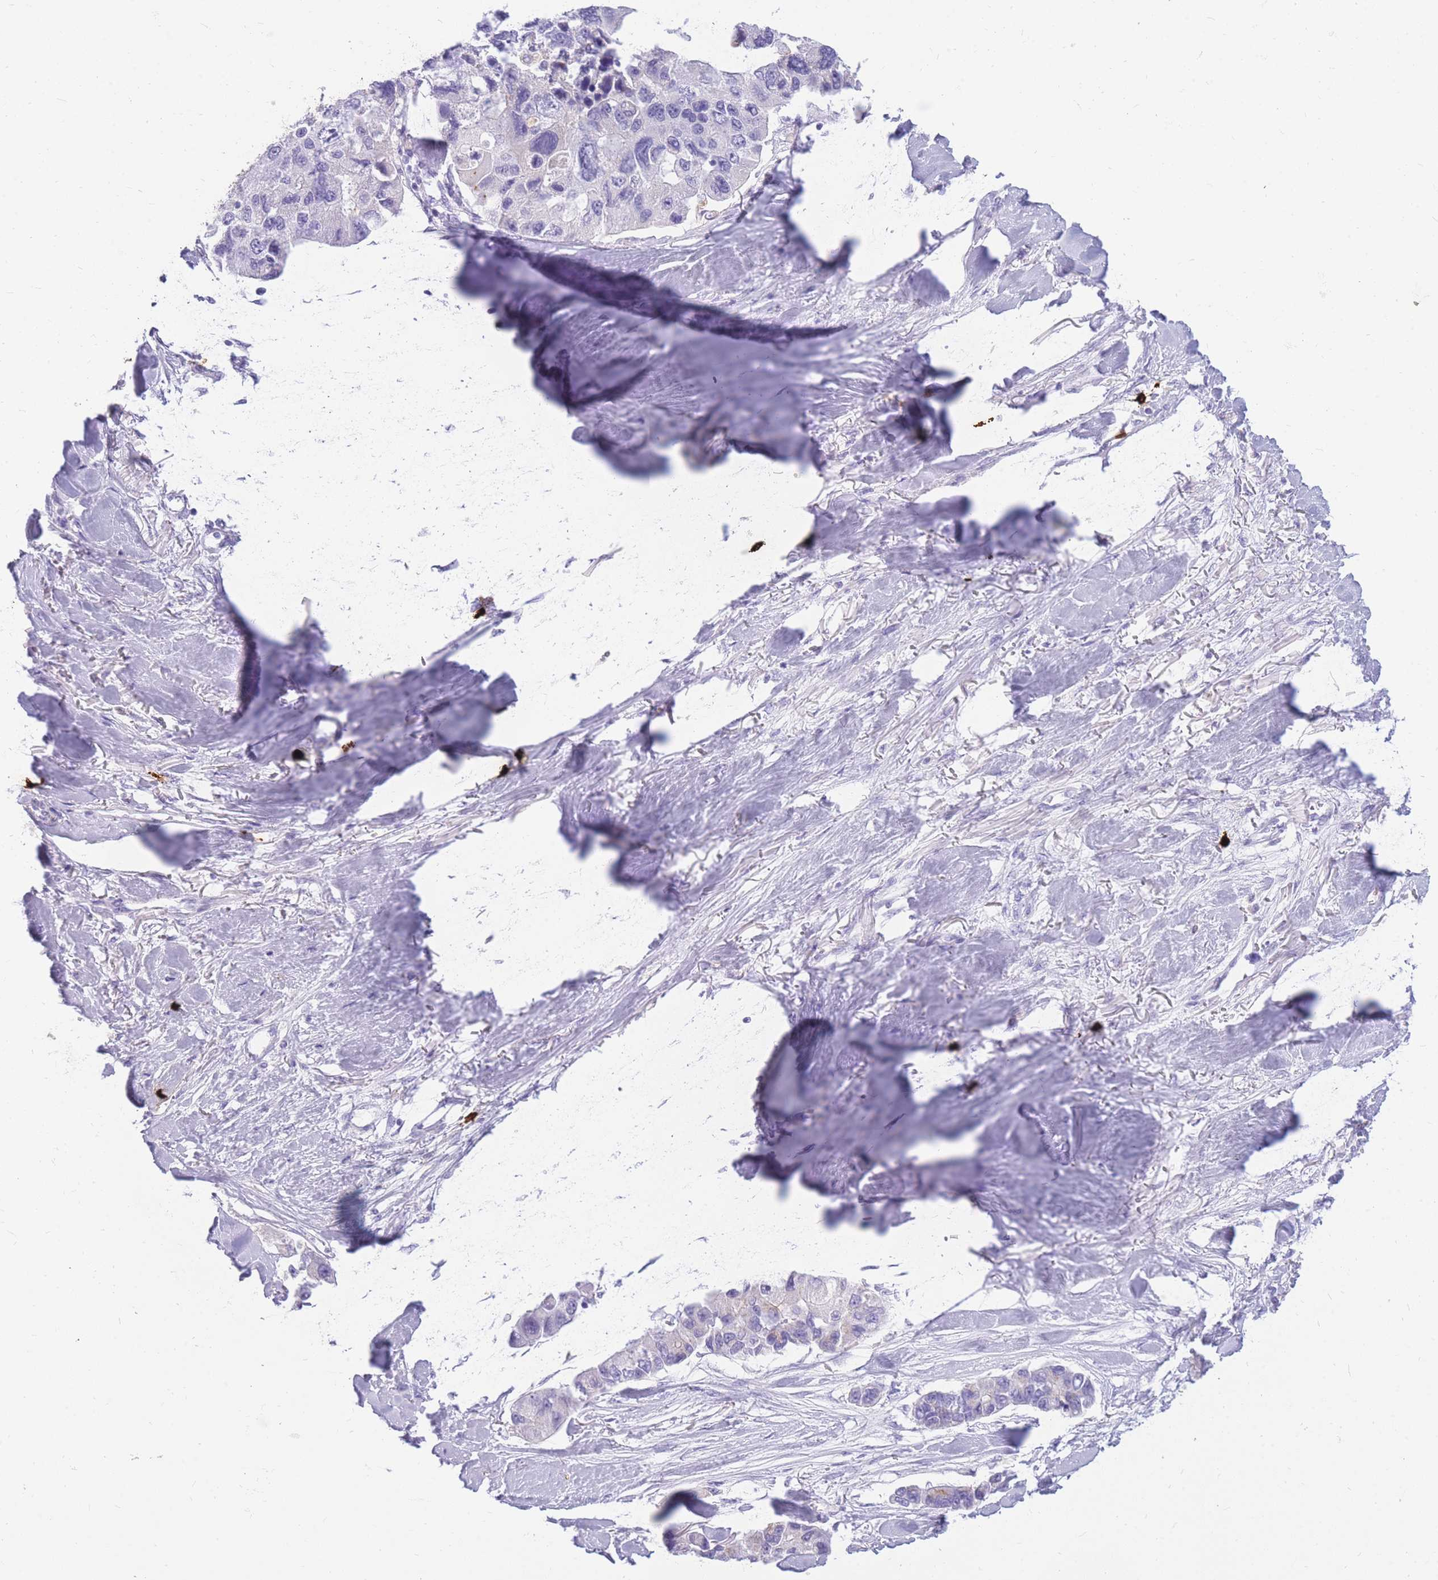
{"staining": {"intensity": "negative", "quantity": "none", "location": "none"}, "tissue": "lung cancer", "cell_type": "Tumor cells", "image_type": "cancer", "snomed": [{"axis": "morphology", "description": "Adenocarcinoma, NOS"}, {"axis": "topography", "description": "Lung"}], "caption": "High power microscopy photomicrograph of an IHC histopathology image of lung cancer (adenocarcinoma), revealing no significant expression in tumor cells. The staining was performed using DAB (3,3'-diaminobenzidine) to visualize the protein expression in brown, while the nuclei were stained in blue with hematoxylin (Magnification: 20x).", "gene": "TPSAB1", "patient": {"sex": "female", "age": 54}}